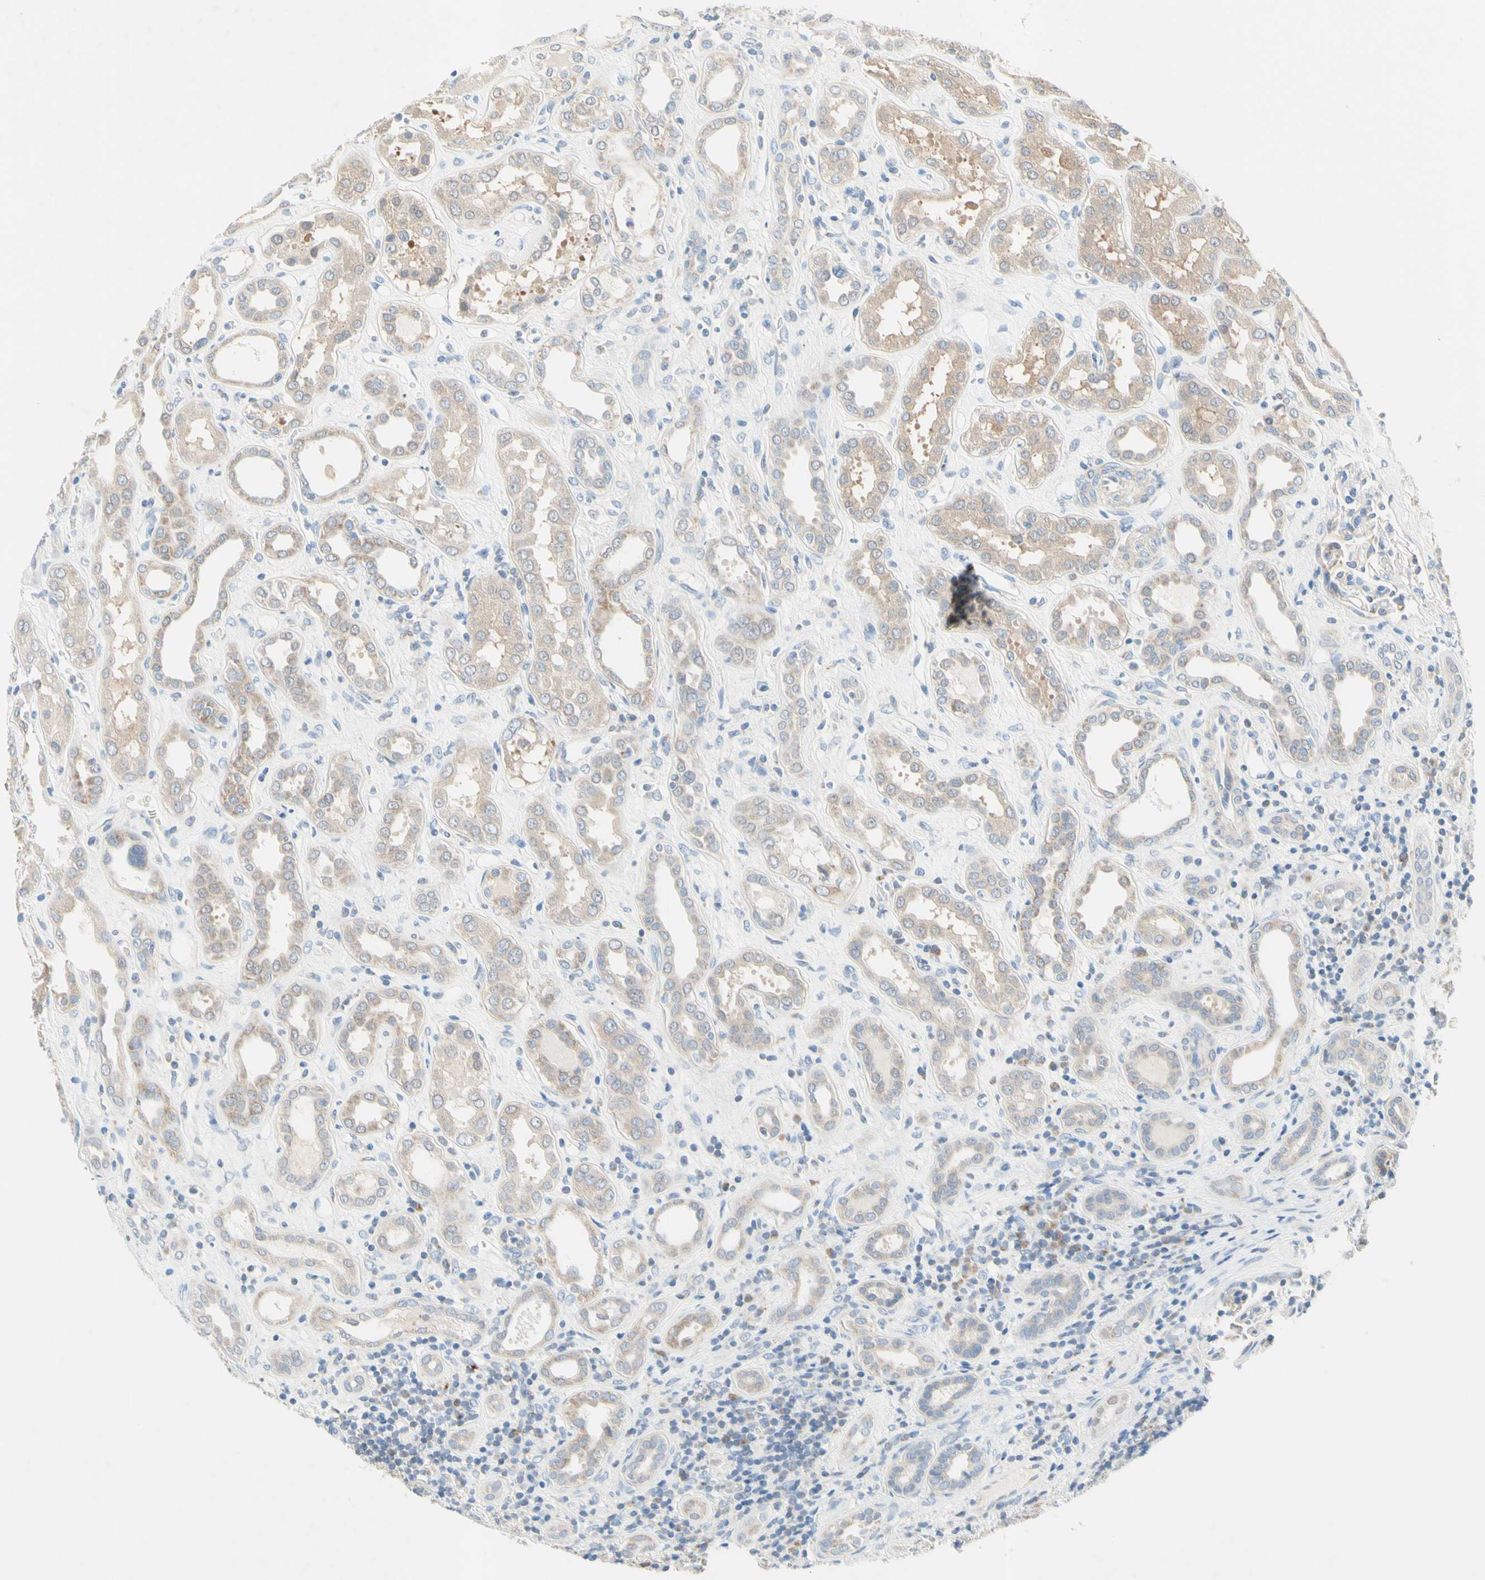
{"staining": {"intensity": "negative", "quantity": "none", "location": "none"}, "tissue": "kidney", "cell_type": "Cells in glomeruli", "image_type": "normal", "snomed": [{"axis": "morphology", "description": "Normal tissue, NOS"}, {"axis": "topography", "description": "Kidney"}], "caption": "IHC of benign kidney shows no positivity in cells in glomeruli.", "gene": "MFF", "patient": {"sex": "male", "age": 59}}